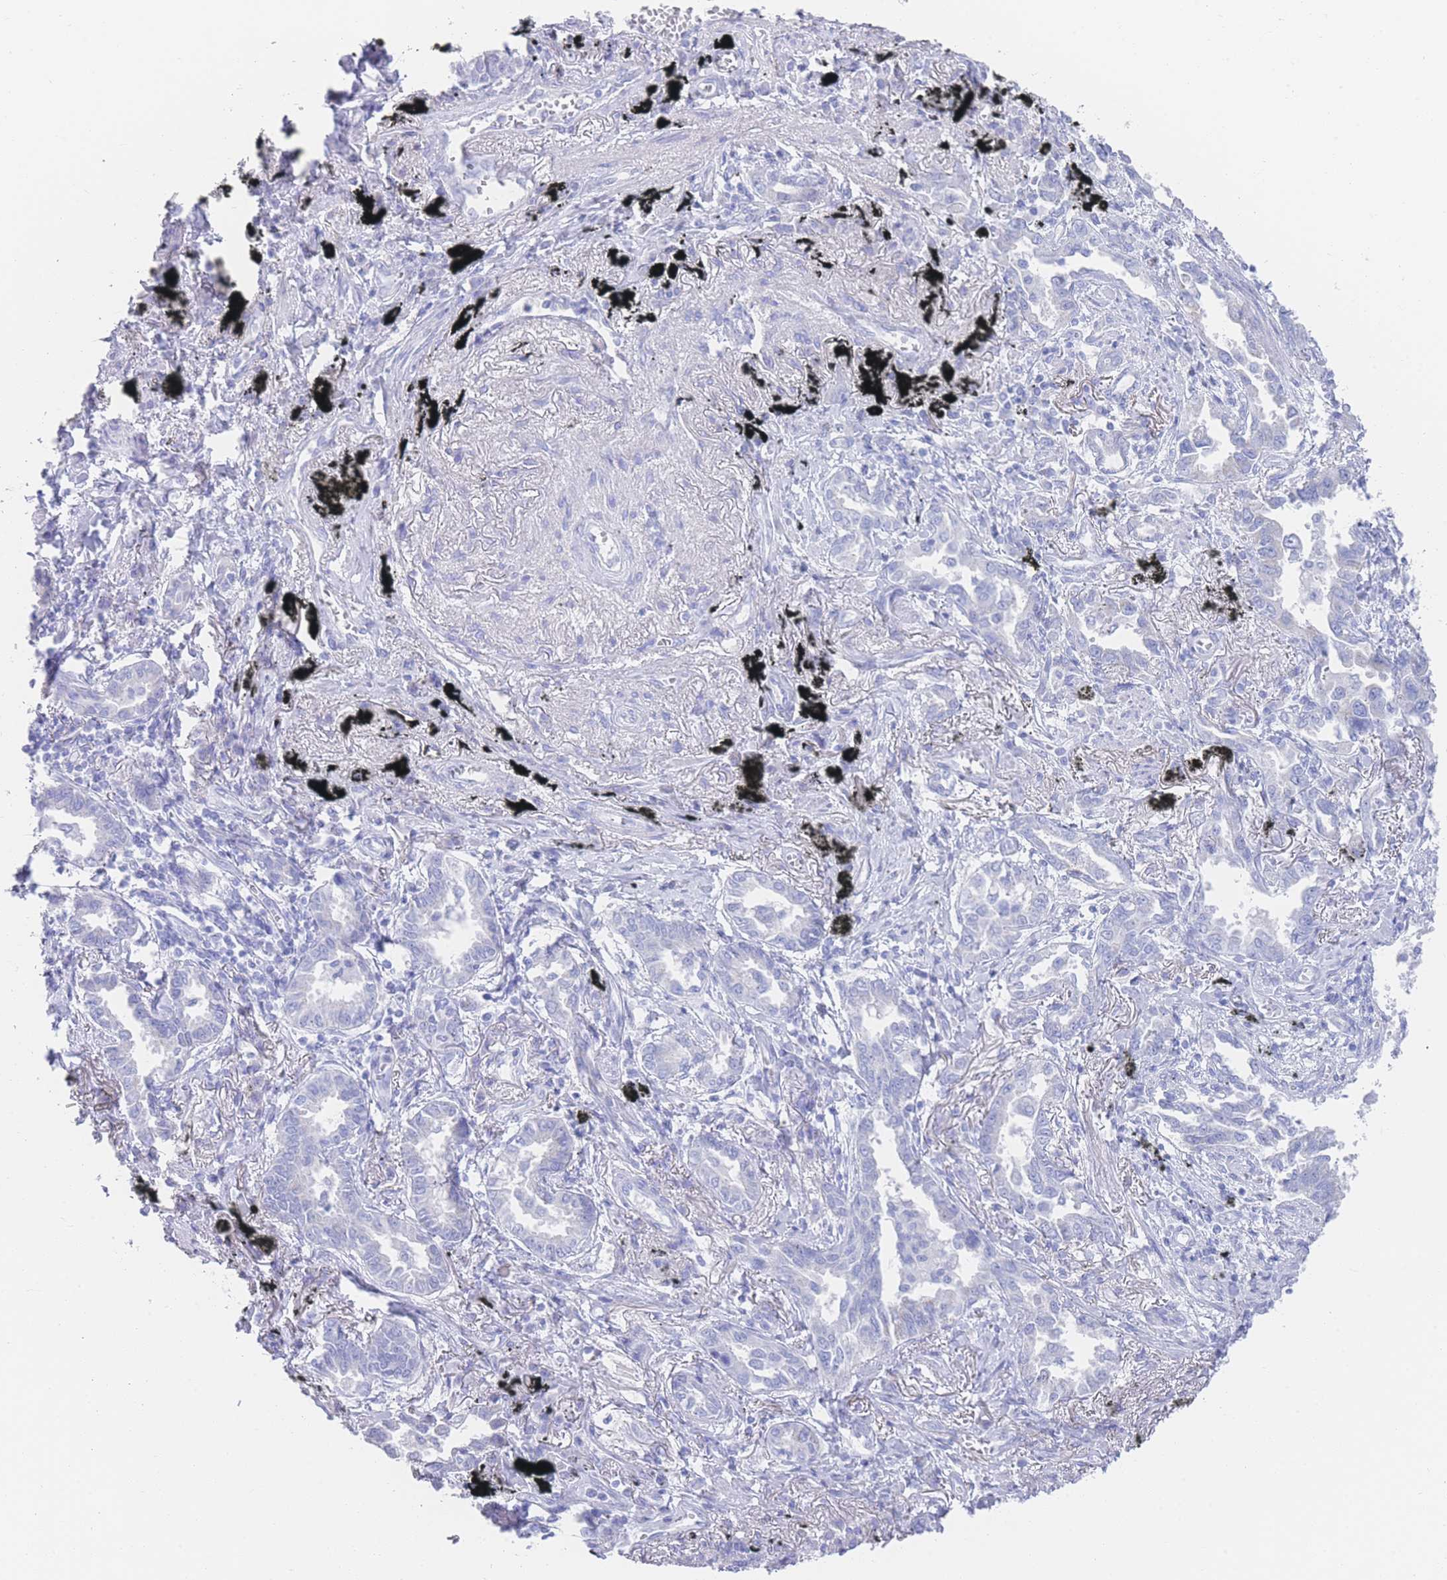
{"staining": {"intensity": "negative", "quantity": "none", "location": "none"}, "tissue": "lung cancer", "cell_type": "Tumor cells", "image_type": "cancer", "snomed": [{"axis": "morphology", "description": "Adenocarcinoma, NOS"}, {"axis": "topography", "description": "Lung"}], "caption": "There is no significant expression in tumor cells of lung cancer (adenocarcinoma).", "gene": "LRRC37A", "patient": {"sex": "male", "age": 67}}